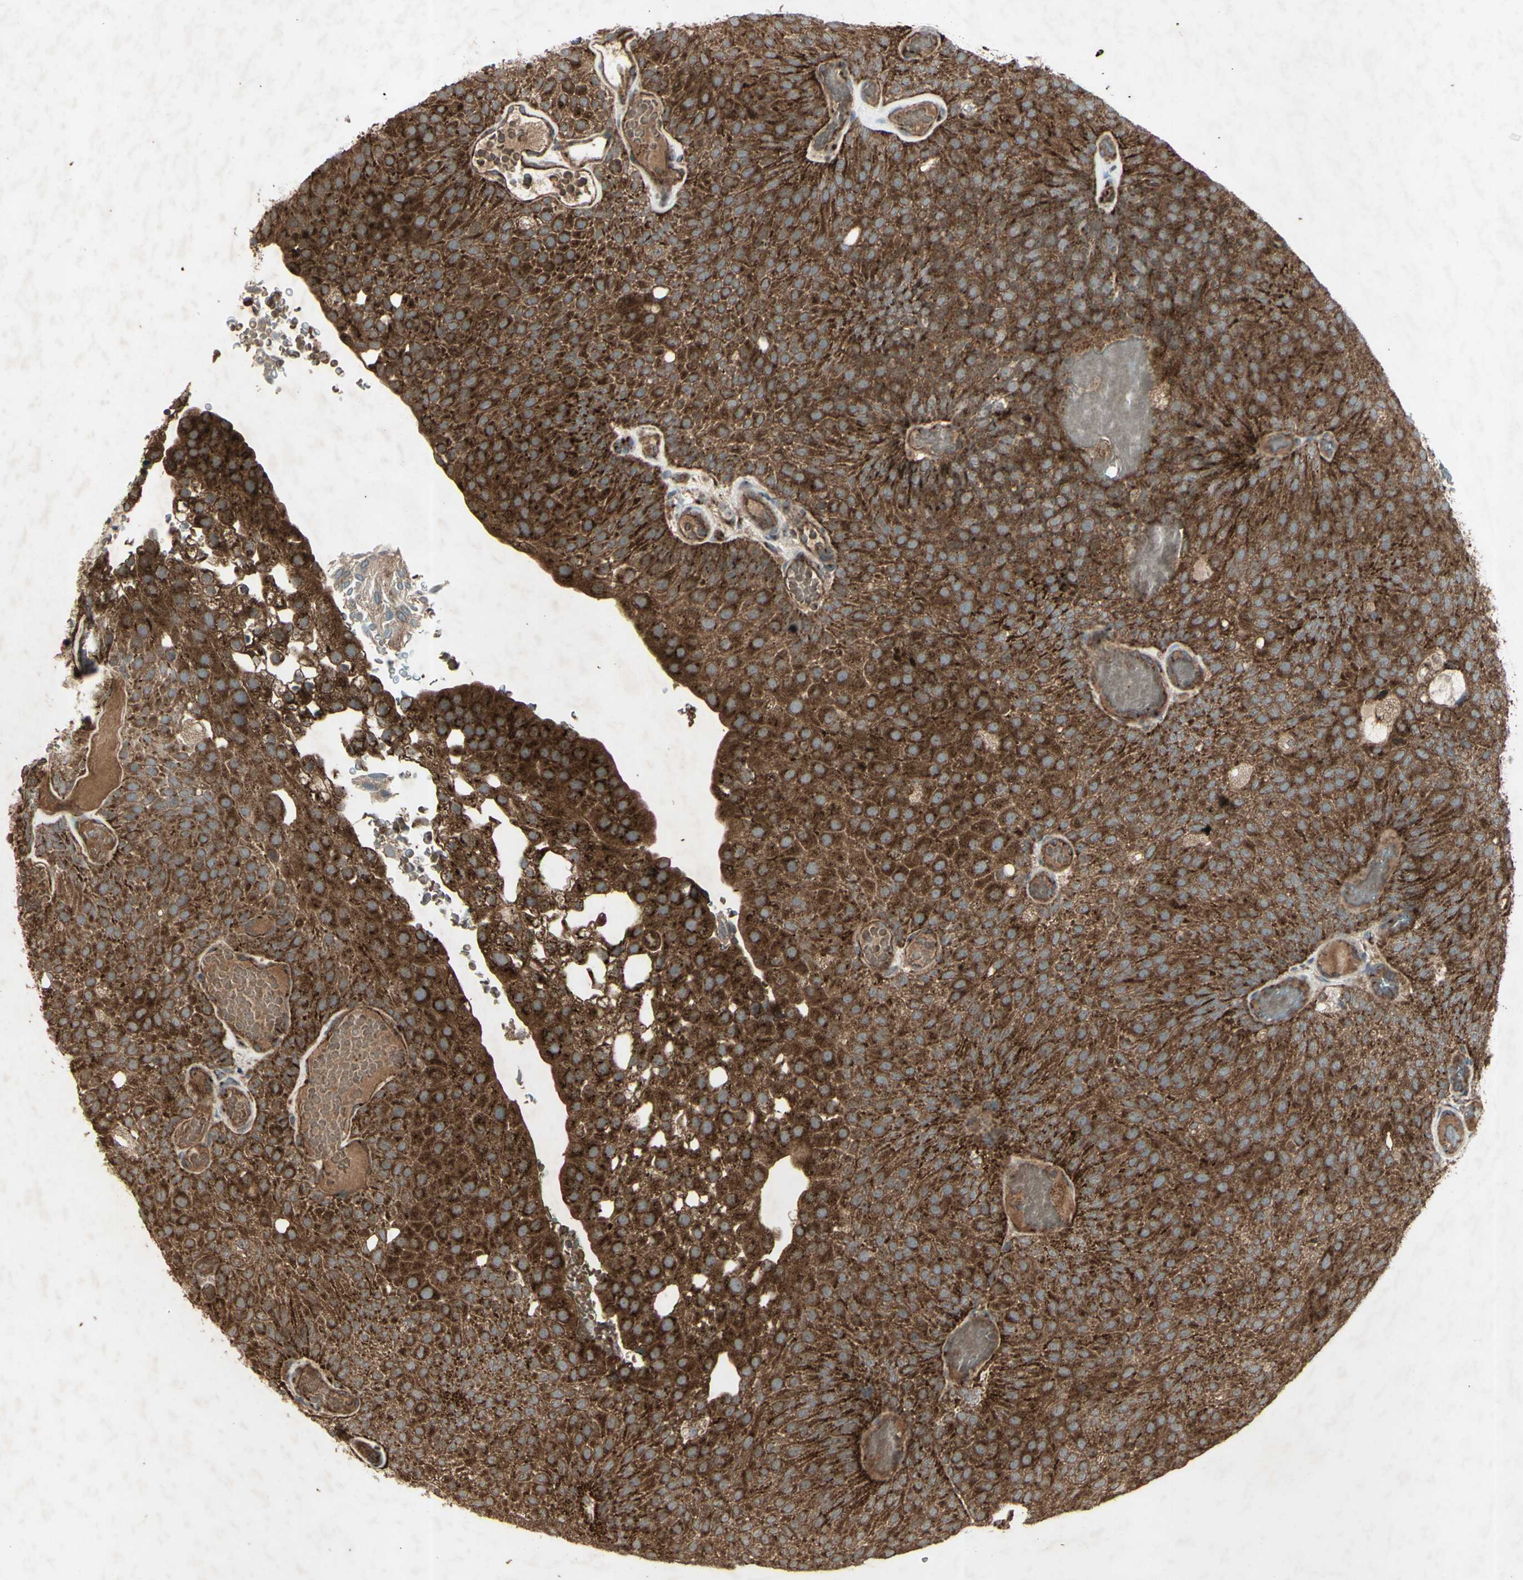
{"staining": {"intensity": "strong", "quantity": ">75%", "location": "cytoplasmic/membranous"}, "tissue": "urothelial cancer", "cell_type": "Tumor cells", "image_type": "cancer", "snomed": [{"axis": "morphology", "description": "Urothelial carcinoma, Low grade"}, {"axis": "topography", "description": "Urinary bladder"}], "caption": "Immunohistochemistry (IHC) photomicrograph of urothelial cancer stained for a protein (brown), which displays high levels of strong cytoplasmic/membranous positivity in about >75% of tumor cells.", "gene": "AP1G1", "patient": {"sex": "male", "age": 78}}